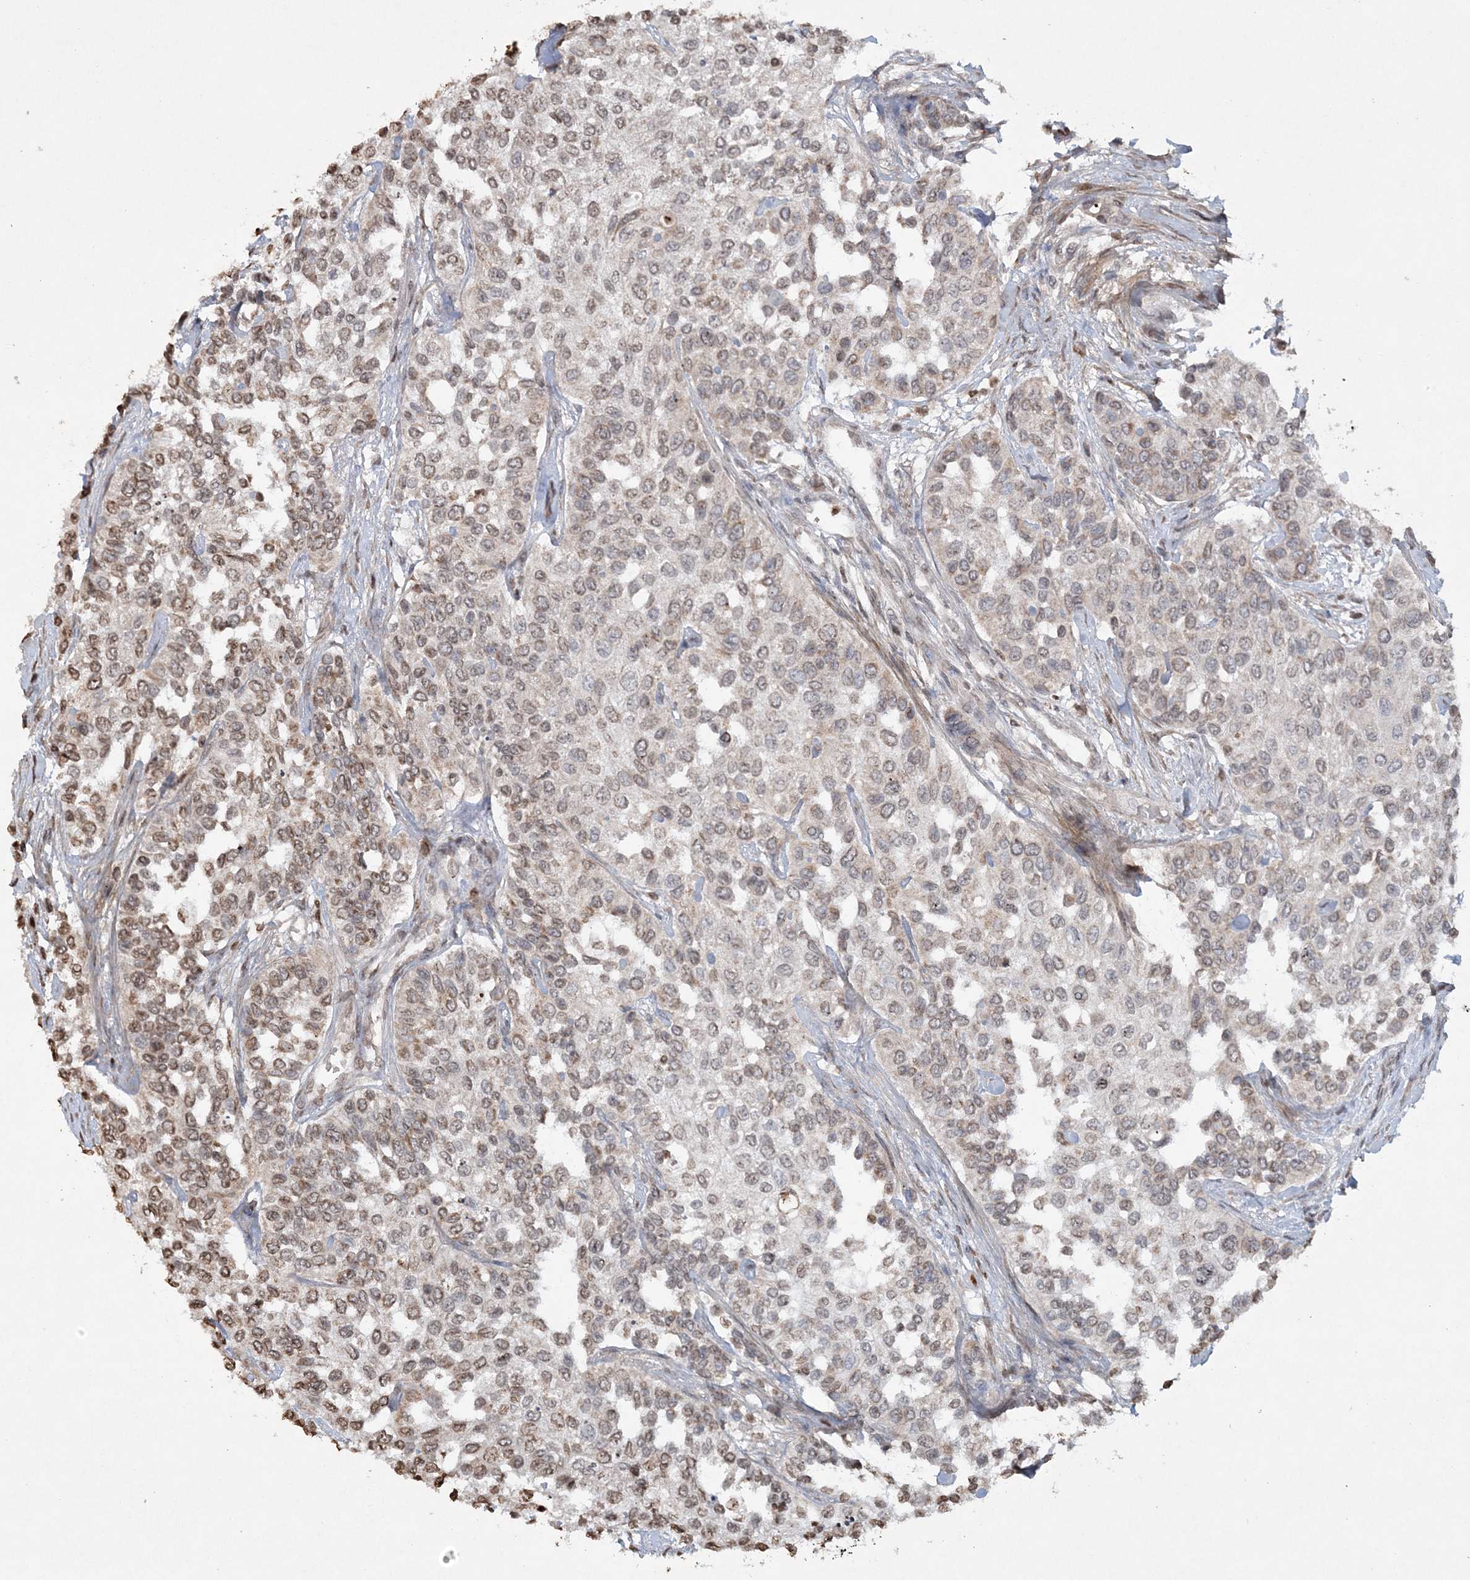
{"staining": {"intensity": "moderate", "quantity": "<25%", "location": "cytoplasmic/membranous,nuclear"}, "tissue": "urothelial cancer", "cell_type": "Tumor cells", "image_type": "cancer", "snomed": [{"axis": "morphology", "description": "Normal tissue, NOS"}, {"axis": "morphology", "description": "Urothelial carcinoma, High grade"}, {"axis": "topography", "description": "Vascular tissue"}, {"axis": "topography", "description": "Urinary bladder"}], "caption": "Protein expression analysis of urothelial cancer demonstrates moderate cytoplasmic/membranous and nuclear staining in approximately <25% of tumor cells.", "gene": "TTC7A", "patient": {"sex": "female", "age": 56}}